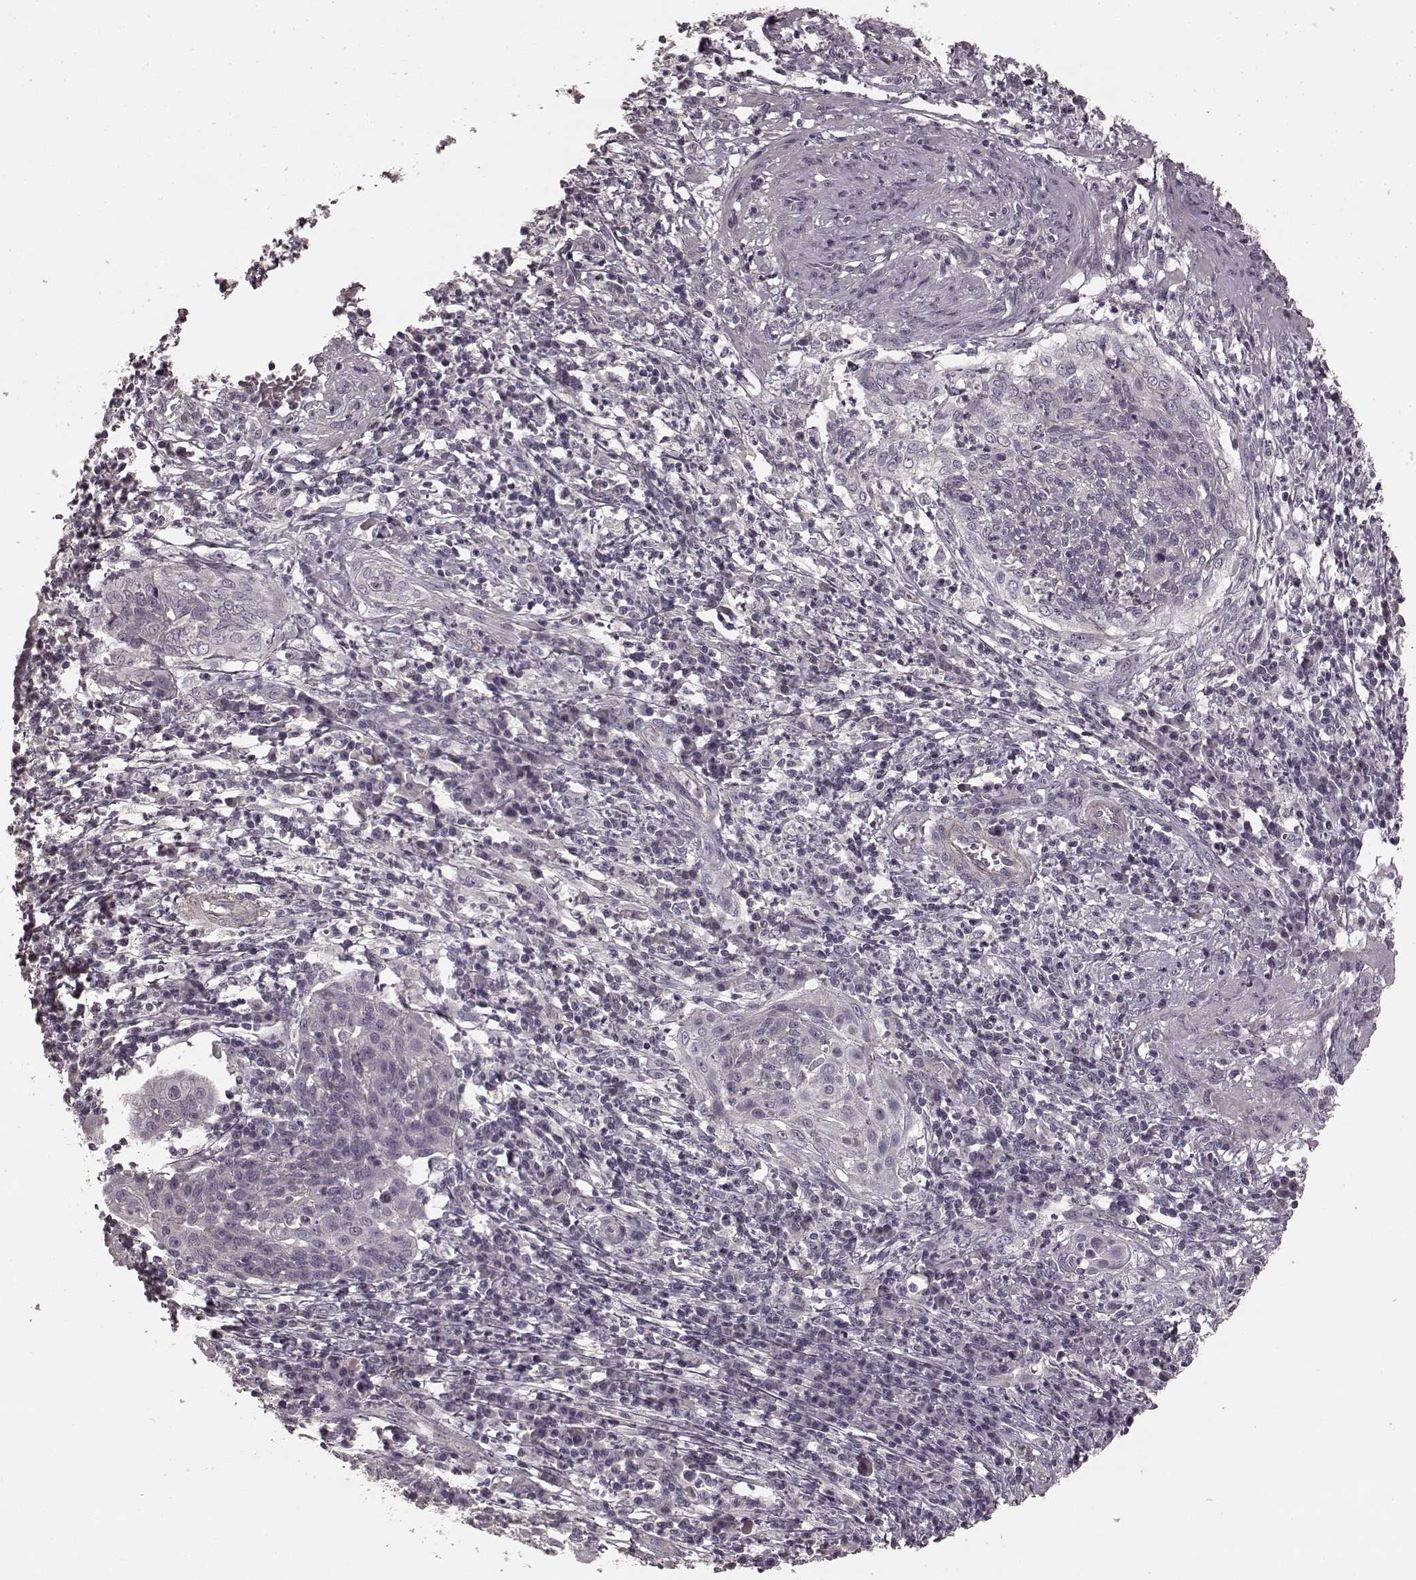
{"staining": {"intensity": "negative", "quantity": "none", "location": "none"}, "tissue": "cervical cancer", "cell_type": "Tumor cells", "image_type": "cancer", "snomed": [{"axis": "morphology", "description": "Squamous cell carcinoma, NOS"}, {"axis": "topography", "description": "Cervix"}], "caption": "Tumor cells show no significant expression in cervical squamous cell carcinoma.", "gene": "PRKCE", "patient": {"sex": "female", "age": 34}}